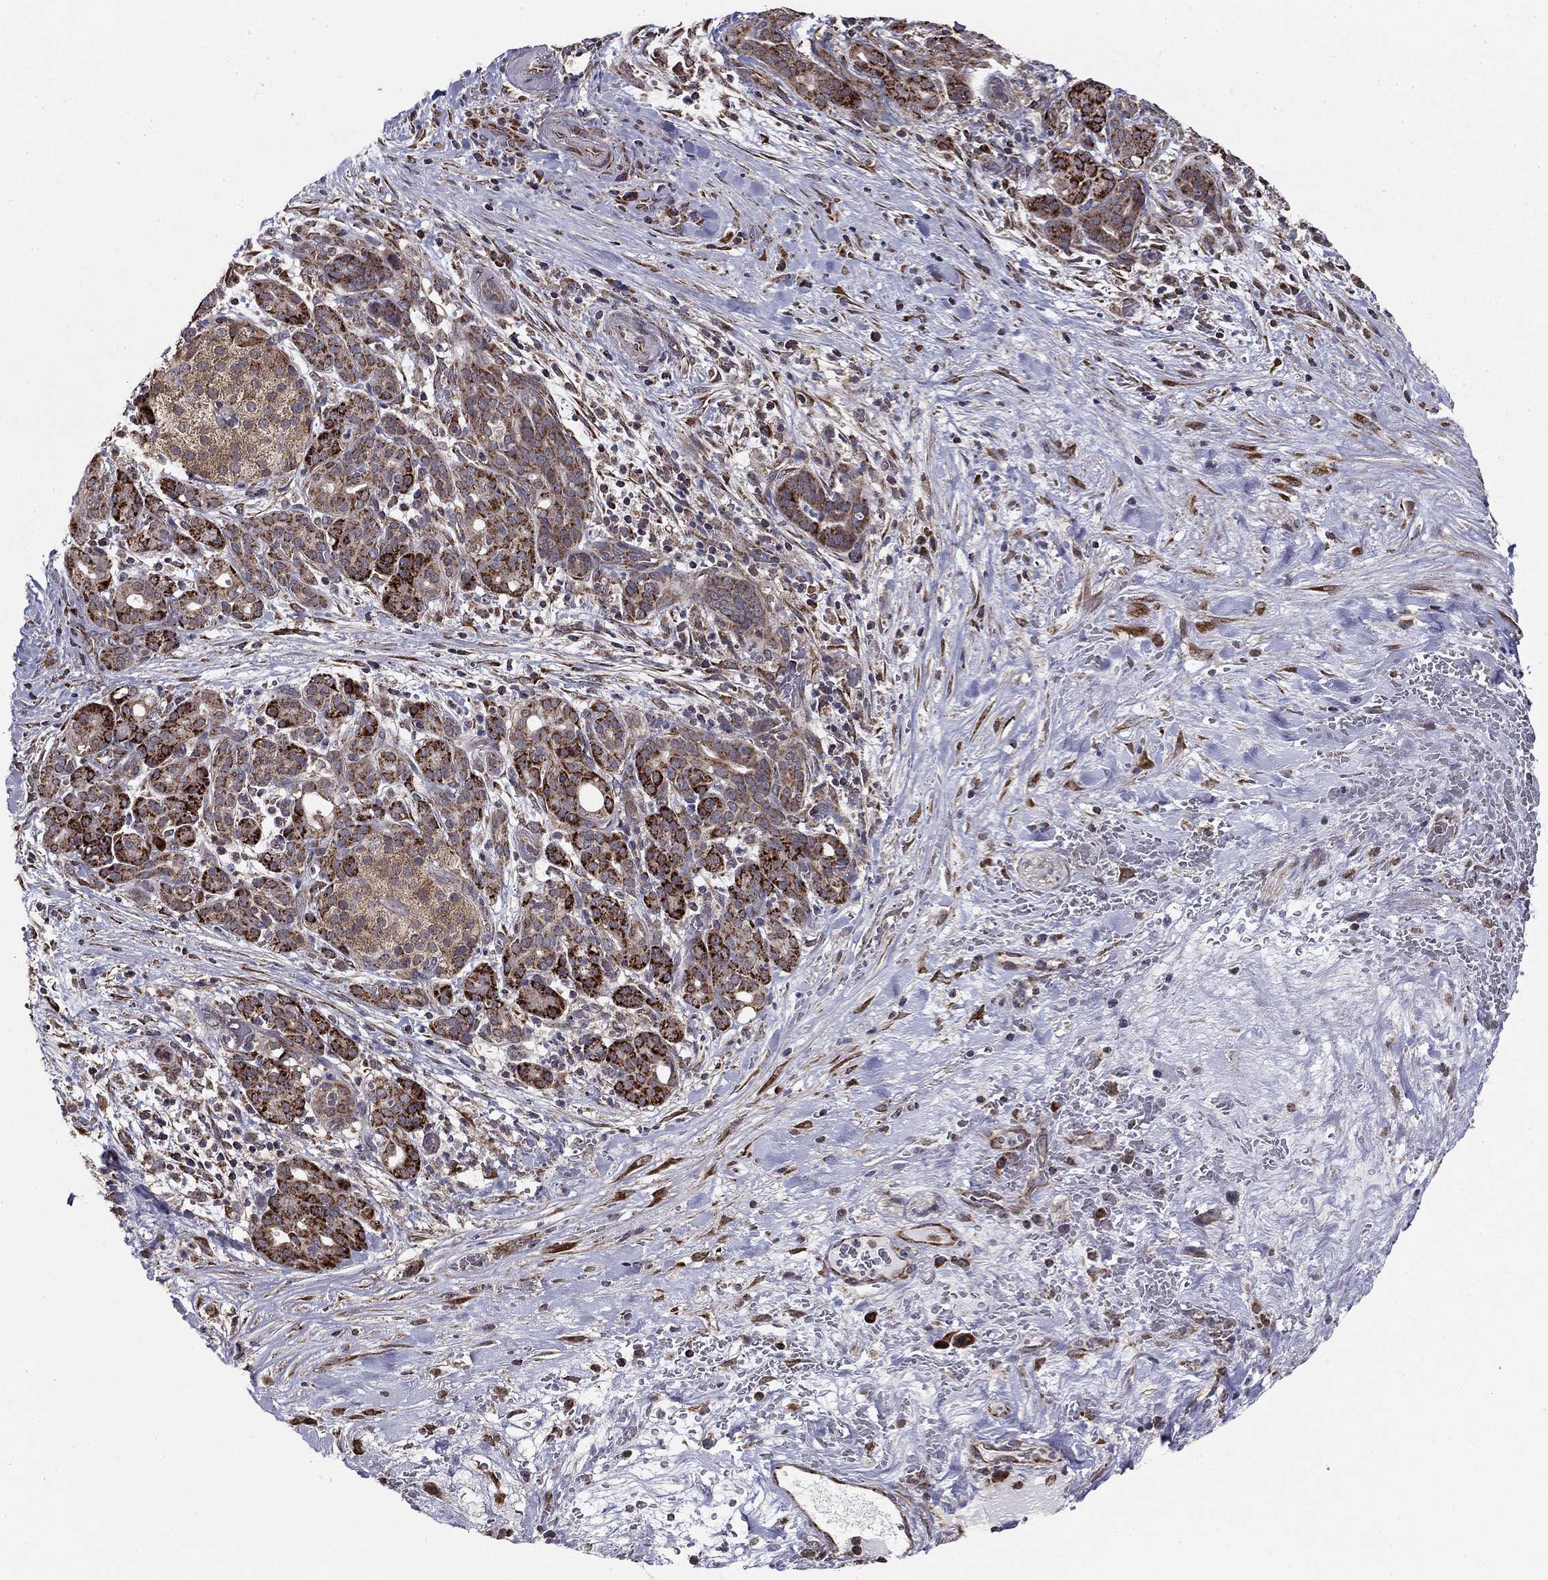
{"staining": {"intensity": "strong", "quantity": "<25%", "location": "cytoplasmic/membranous"}, "tissue": "pancreatic cancer", "cell_type": "Tumor cells", "image_type": "cancer", "snomed": [{"axis": "morphology", "description": "Adenocarcinoma, NOS"}, {"axis": "topography", "description": "Pancreas"}], "caption": "Human adenocarcinoma (pancreatic) stained for a protein (brown) displays strong cytoplasmic/membranous positive expression in about <25% of tumor cells.", "gene": "NKIRAS1", "patient": {"sex": "male", "age": 44}}